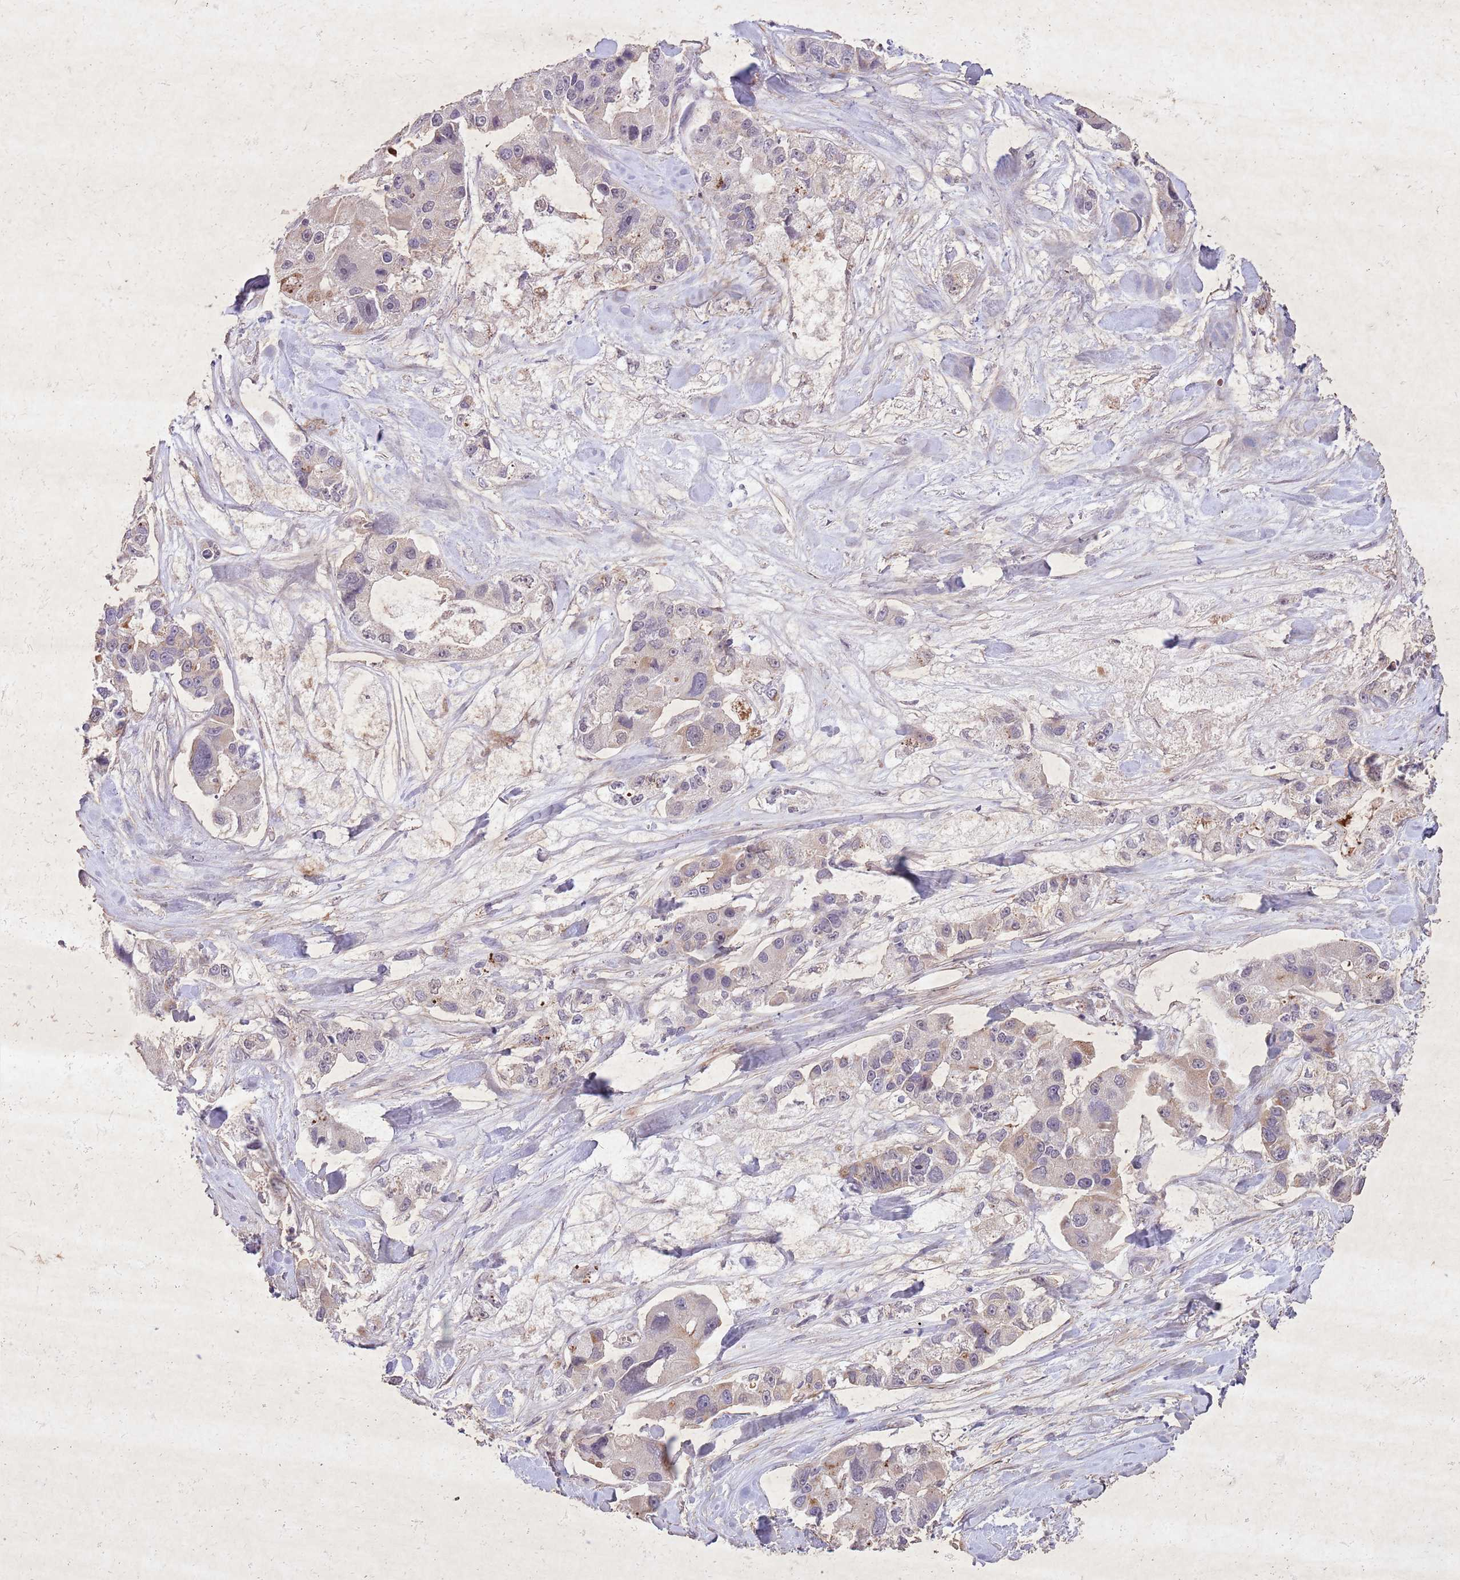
{"staining": {"intensity": "weak", "quantity": "<25%", "location": "cytoplasmic/membranous"}, "tissue": "lung cancer", "cell_type": "Tumor cells", "image_type": "cancer", "snomed": [{"axis": "morphology", "description": "Adenocarcinoma, NOS"}, {"axis": "topography", "description": "Lung"}], "caption": "Photomicrograph shows no protein staining in tumor cells of adenocarcinoma (lung) tissue. The staining is performed using DAB (3,3'-diaminobenzidine) brown chromogen with nuclei counter-stained in using hematoxylin.", "gene": "CCNI", "patient": {"sex": "female", "age": 54}}